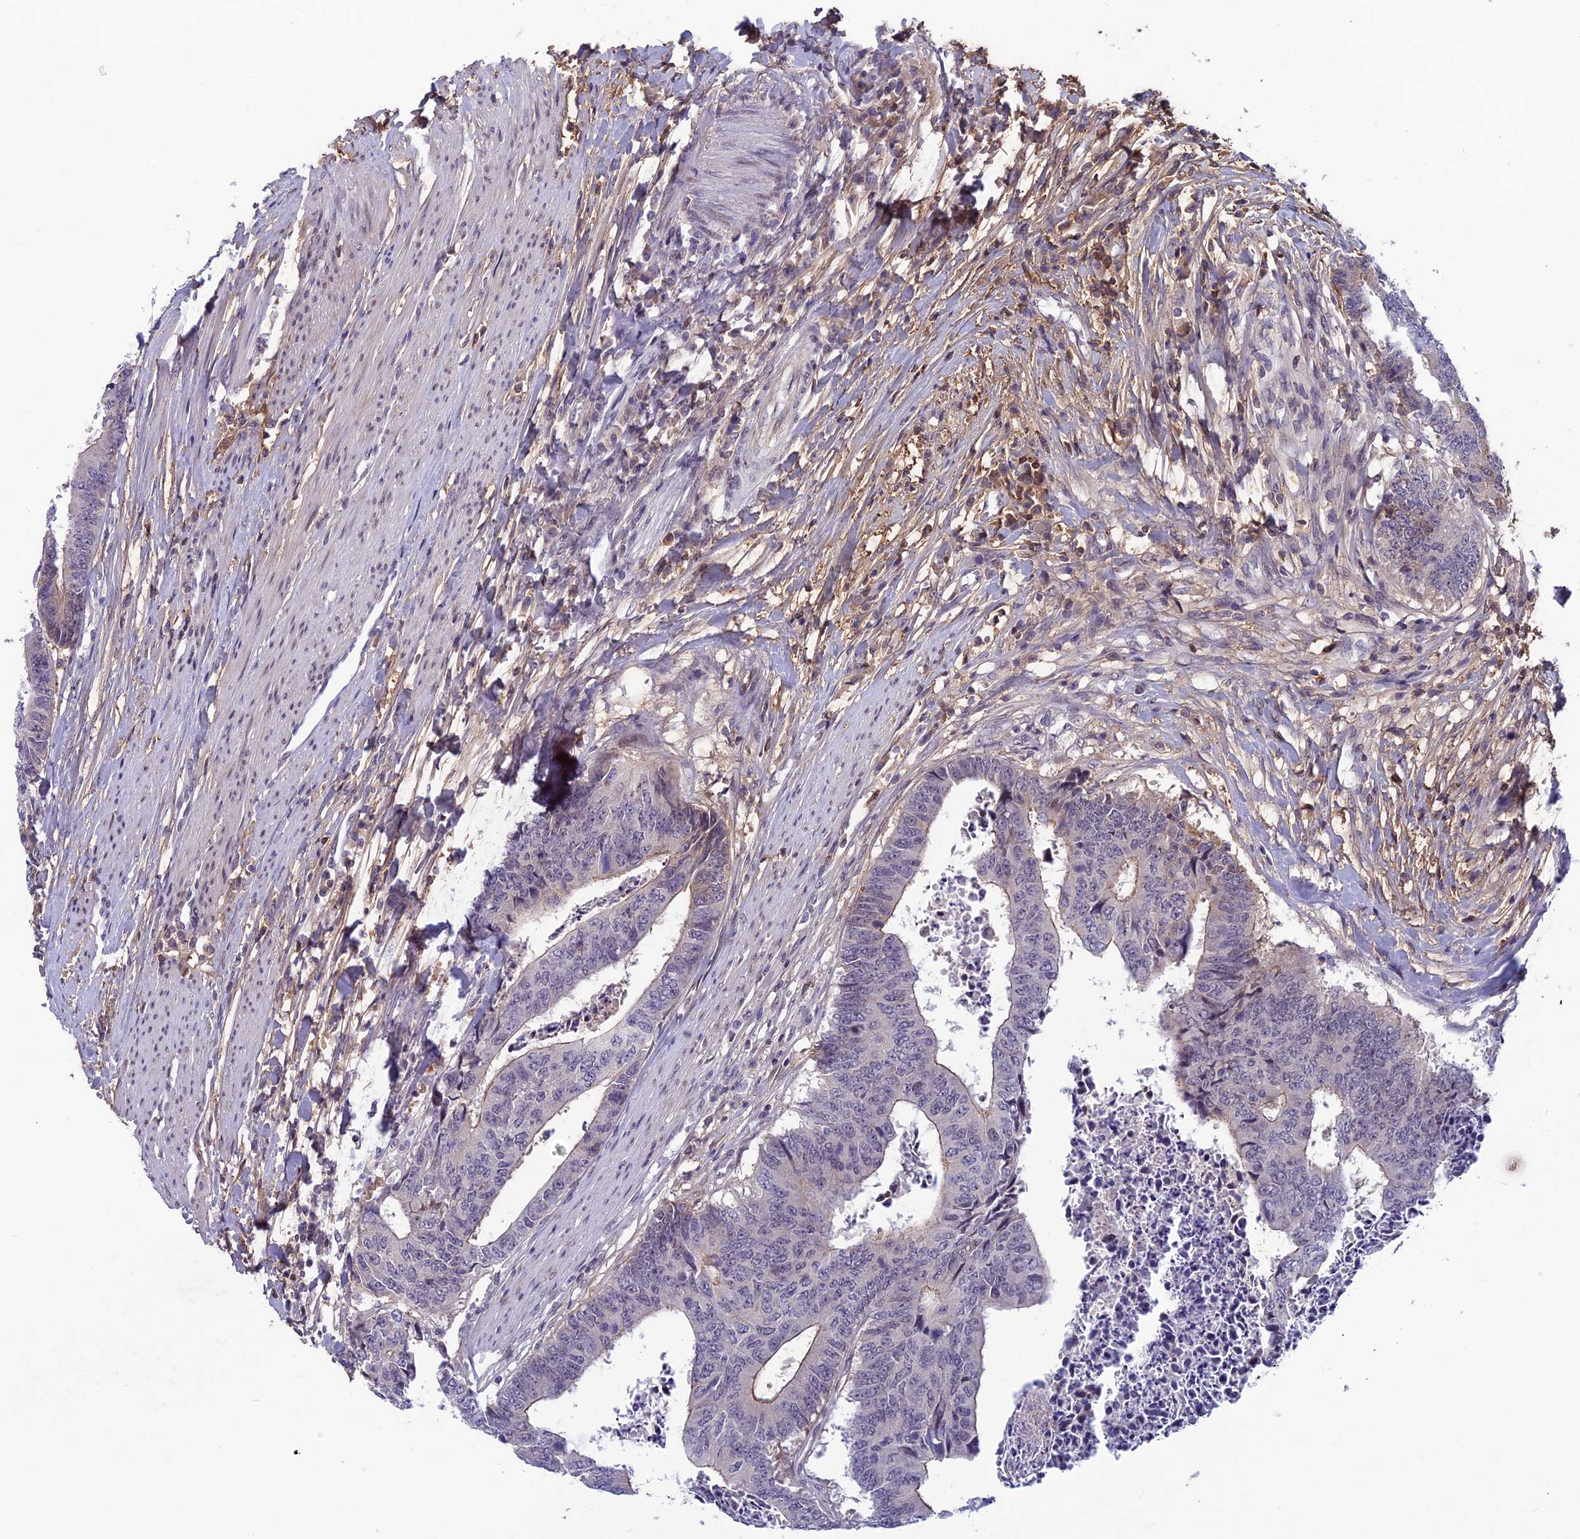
{"staining": {"intensity": "moderate", "quantity": "<25%", "location": "cytoplasmic/membranous"}, "tissue": "colorectal cancer", "cell_type": "Tumor cells", "image_type": "cancer", "snomed": [{"axis": "morphology", "description": "Adenocarcinoma, NOS"}, {"axis": "topography", "description": "Rectum"}], "caption": "High-magnification brightfield microscopy of adenocarcinoma (colorectal) stained with DAB (3,3'-diaminobenzidine) (brown) and counterstained with hematoxylin (blue). tumor cells exhibit moderate cytoplasmic/membranous expression is identified in about<25% of cells.", "gene": "FKBPL", "patient": {"sex": "male", "age": 84}}